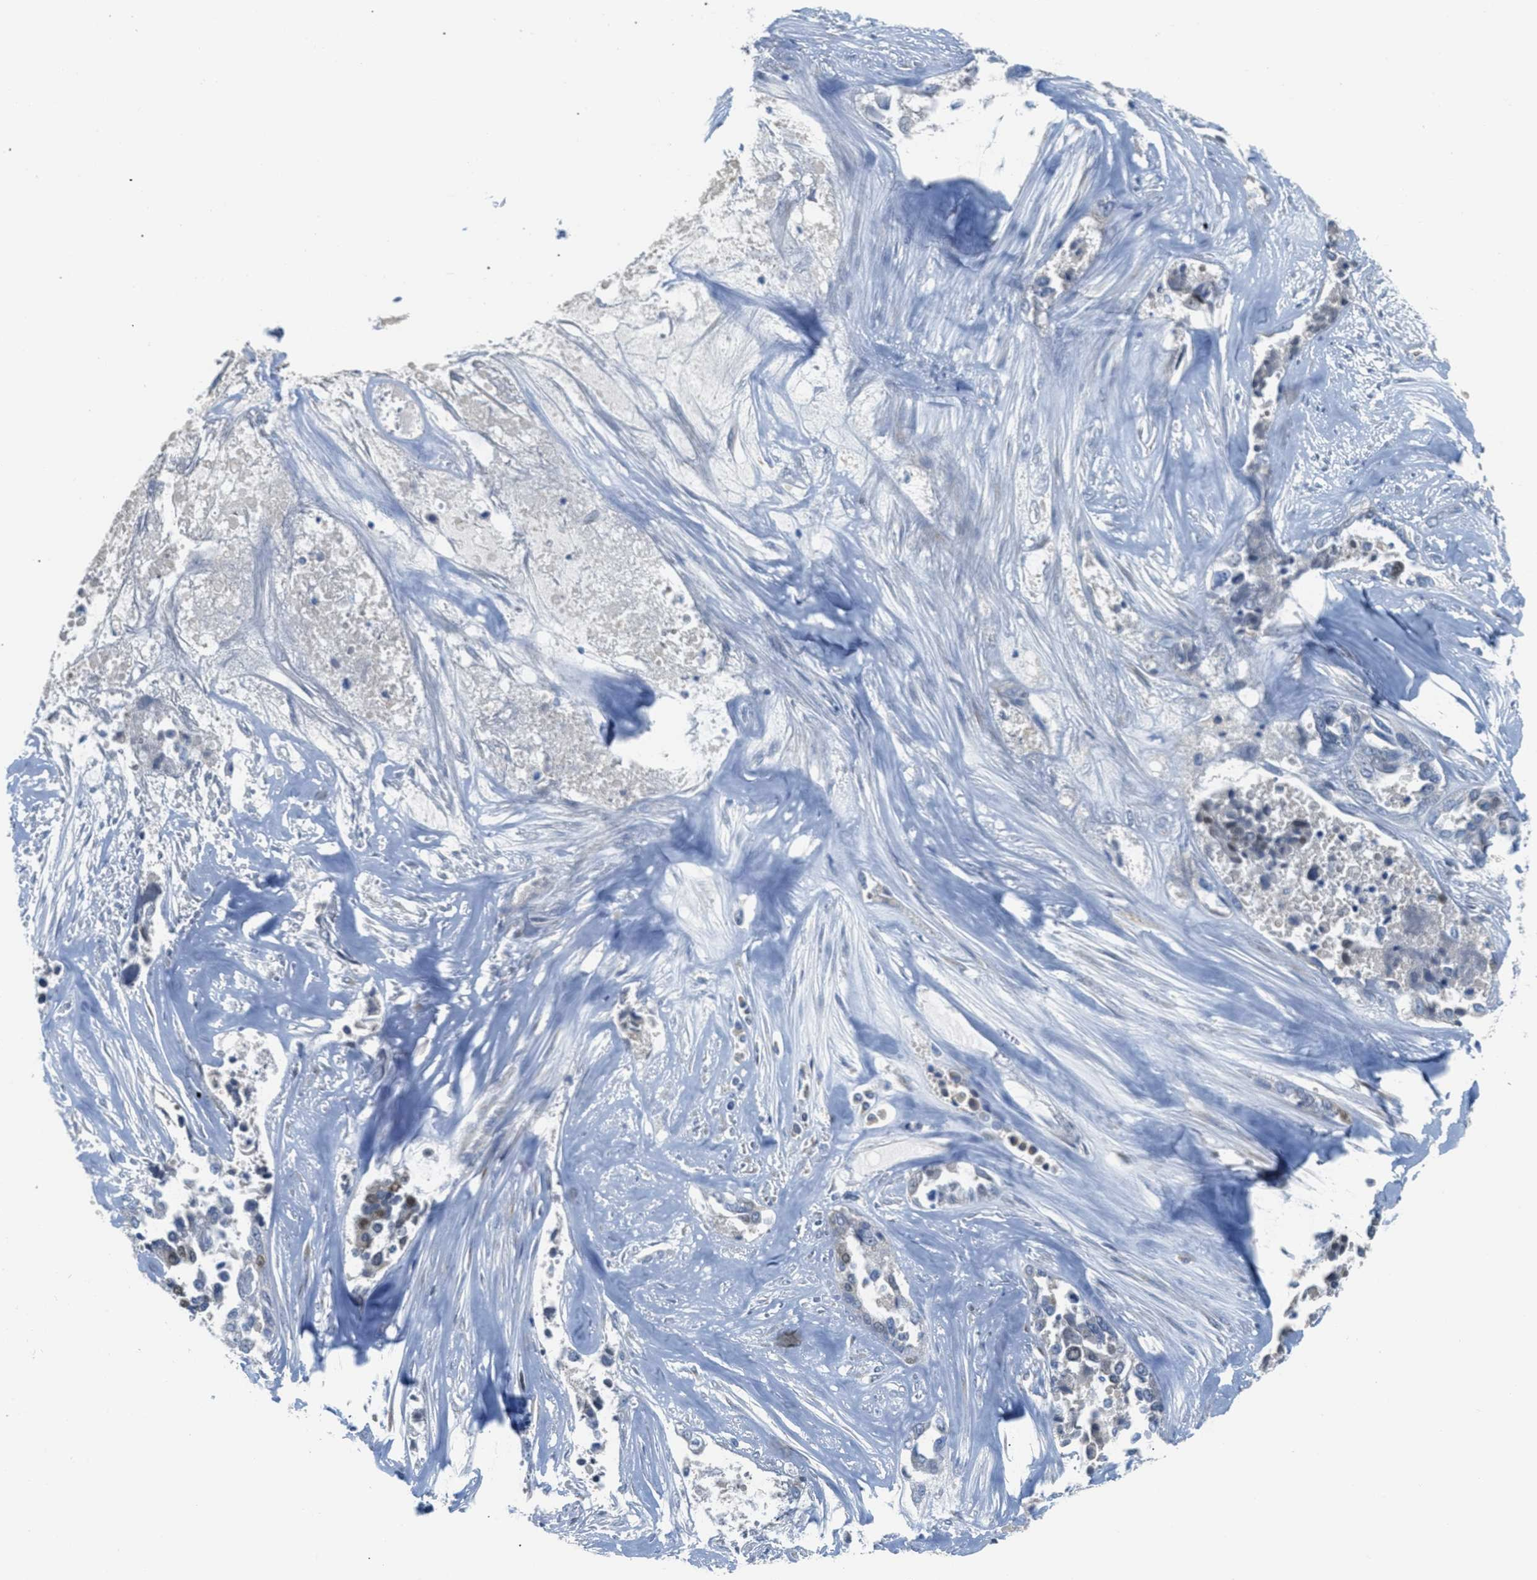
{"staining": {"intensity": "moderate", "quantity": "<25%", "location": "nuclear"}, "tissue": "ovarian cancer", "cell_type": "Tumor cells", "image_type": "cancer", "snomed": [{"axis": "morphology", "description": "Cystadenocarcinoma, serous, NOS"}, {"axis": "topography", "description": "Ovary"}], "caption": "Moderate nuclear staining is identified in approximately <25% of tumor cells in ovarian cancer. (Stains: DAB in brown, nuclei in blue, Microscopy: brightfield microscopy at high magnification).", "gene": "ORC6", "patient": {"sex": "female", "age": 44}}